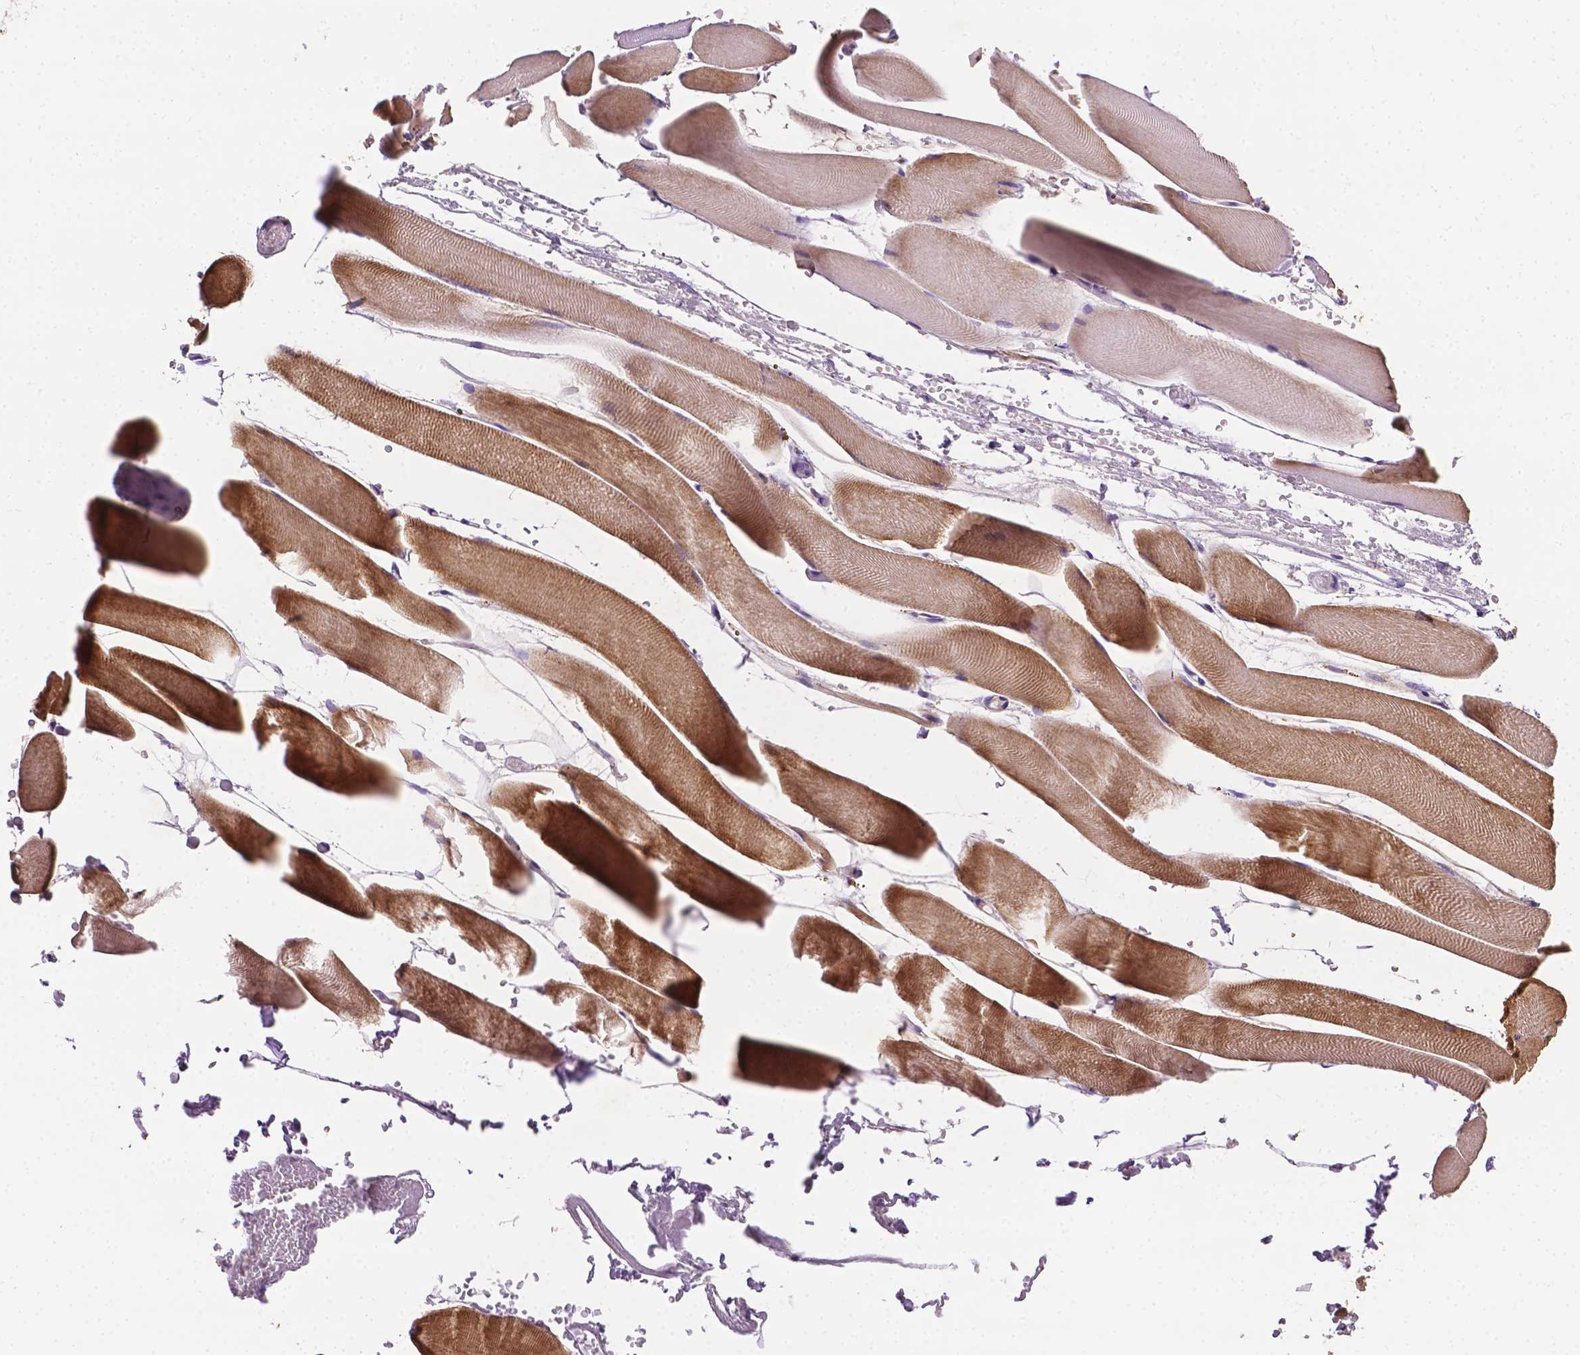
{"staining": {"intensity": "strong", "quantity": ">75%", "location": "cytoplasmic/membranous"}, "tissue": "skeletal muscle", "cell_type": "Myocytes", "image_type": "normal", "snomed": [{"axis": "morphology", "description": "Normal tissue, NOS"}, {"axis": "topography", "description": "Skeletal muscle"}], "caption": "This is a micrograph of immunohistochemistry (IHC) staining of unremarkable skeletal muscle, which shows strong positivity in the cytoplasmic/membranous of myocytes.", "gene": "MROH6", "patient": {"sex": "female", "age": 37}}